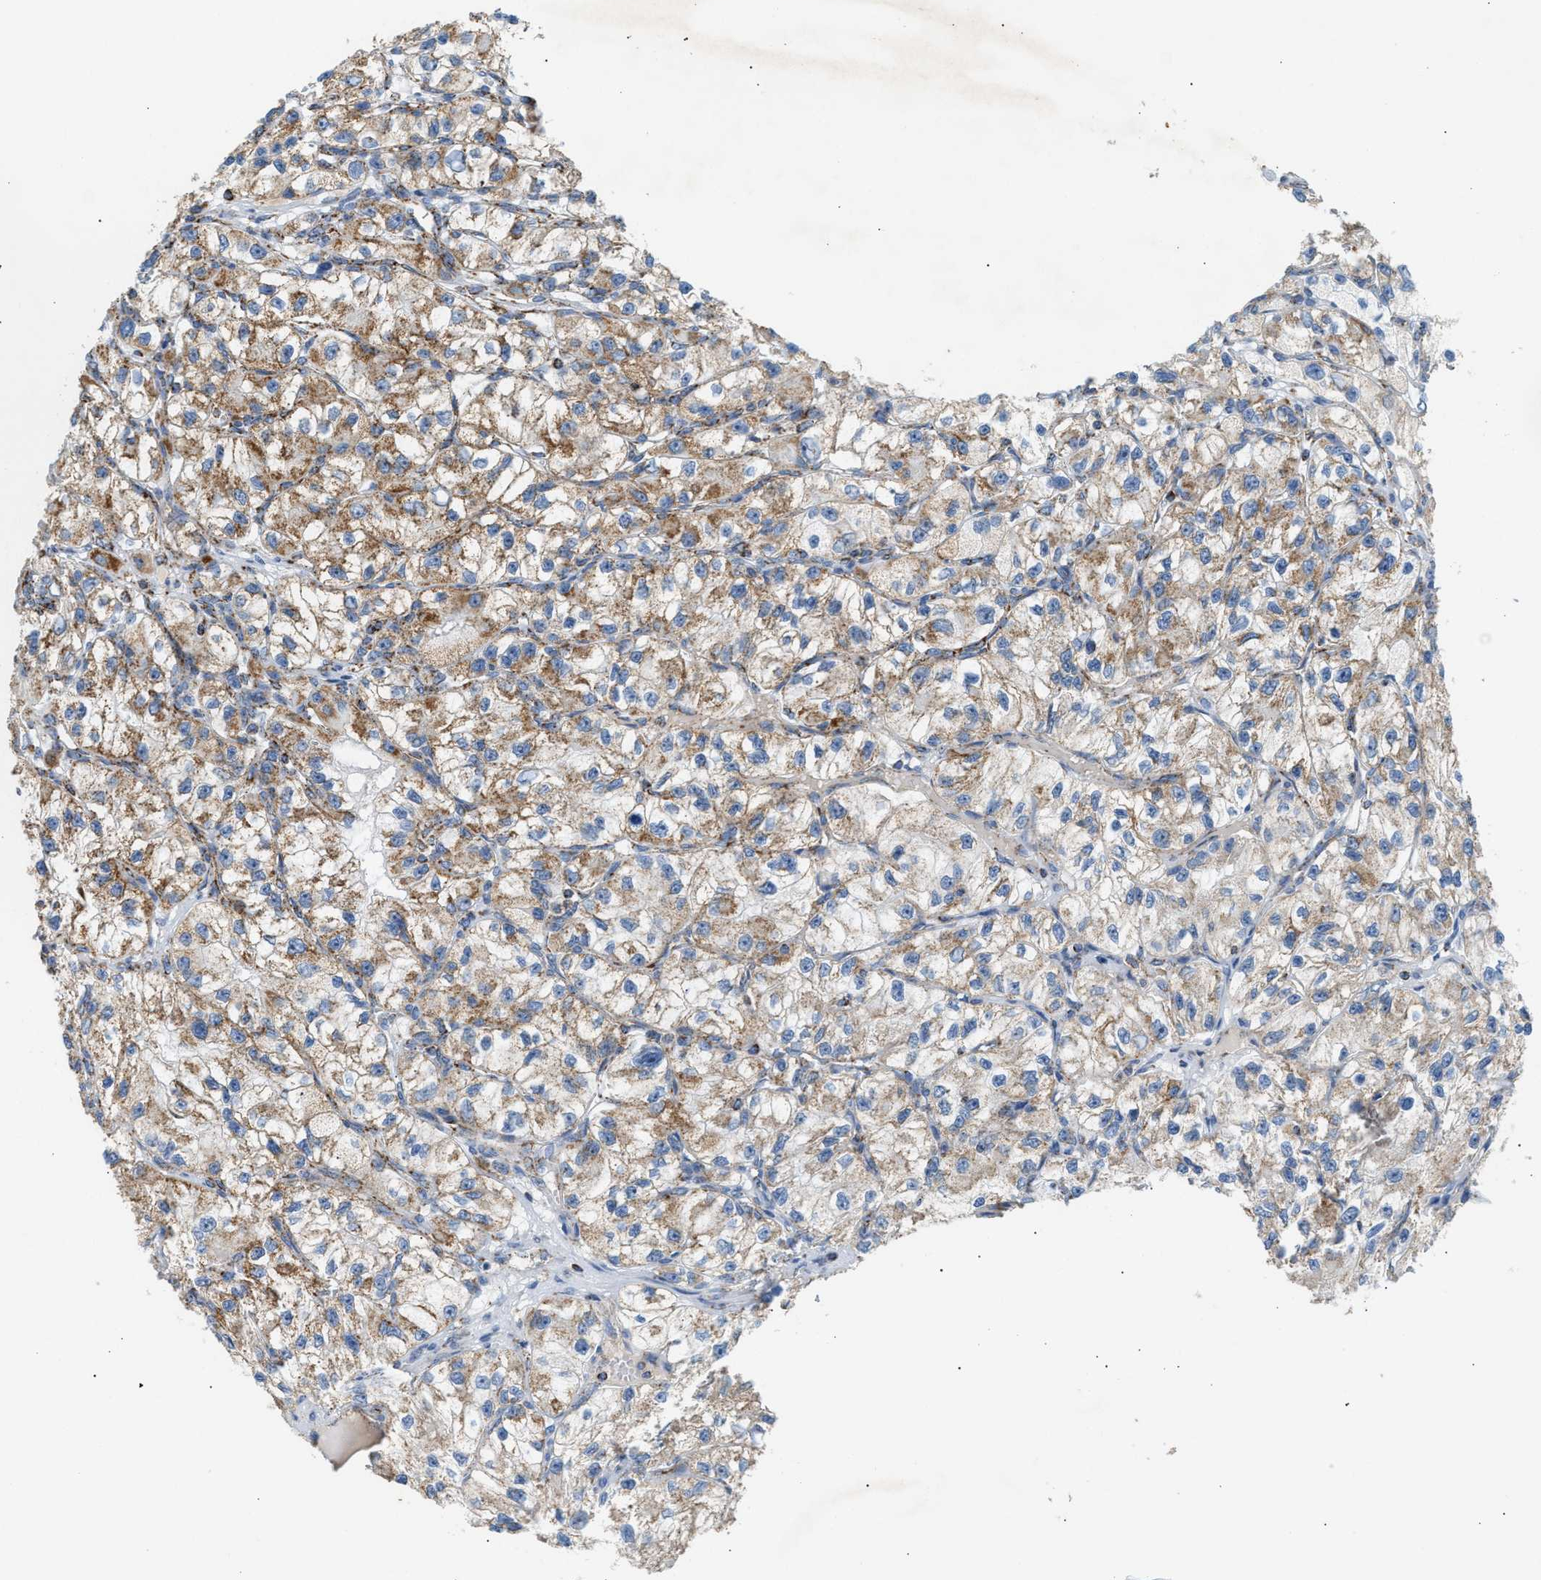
{"staining": {"intensity": "moderate", "quantity": ">75%", "location": "cytoplasmic/membranous"}, "tissue": "renal cancer", "cell_type": "Tumor cells", "image_type": "cancer", "snomed": [{"axis": "morphology", "description": "Adenocarcinoma, NOS"}, {"axis": "topography", "description": "Kidney"}], "caption": "Immunohistochemical staining of adenocarcinoma (renal) reveals medium levels of moderate cytoplasmic/membranous protein expression in about >75% of tumor cells.", "gene": "OGDH", "patient": {"sex": "female", "age": 57}}